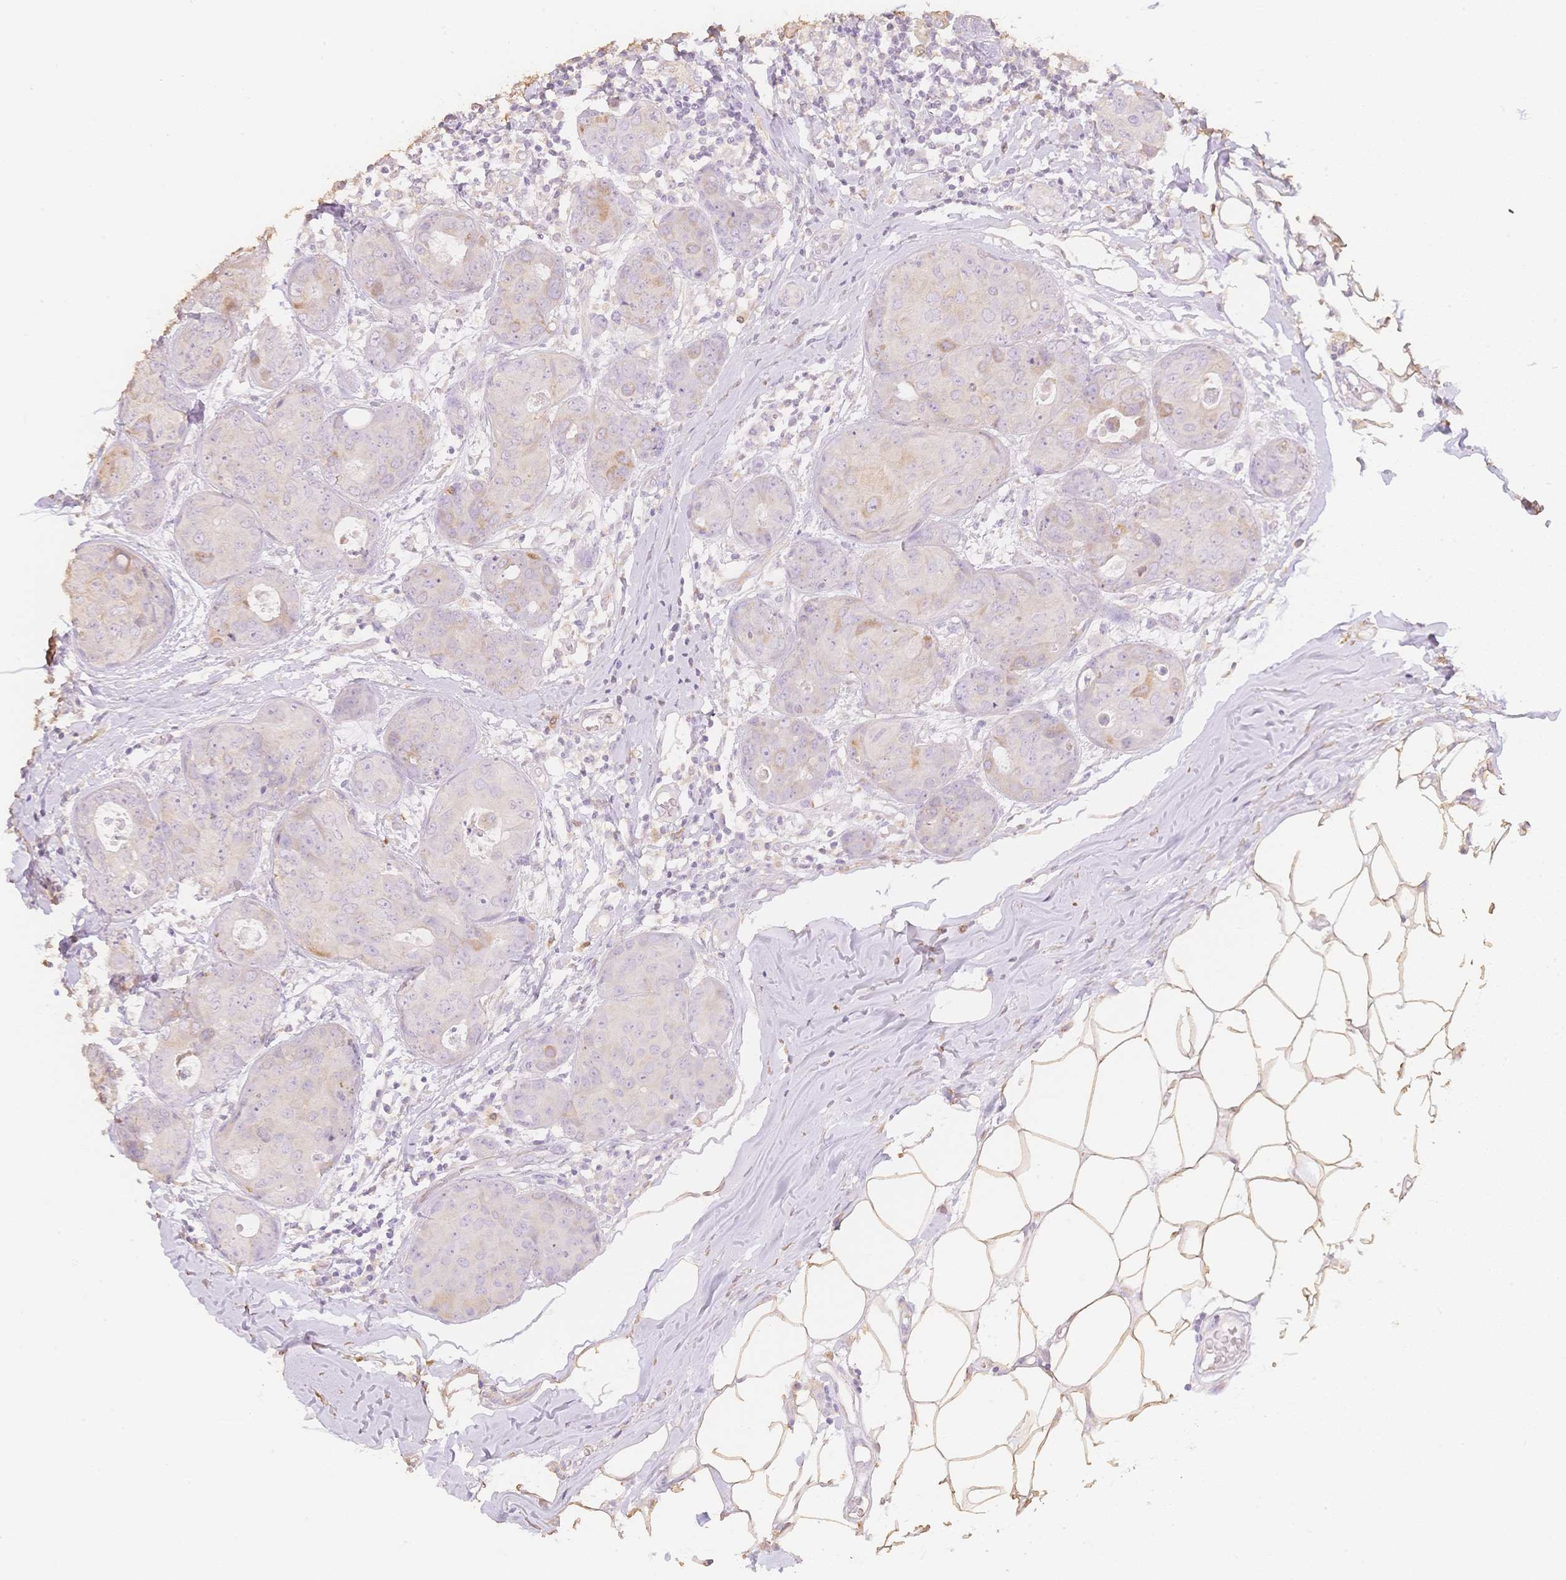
{"staining": {"intensity": "weak", "quantity": "<25%", "location": "cytoplasmic/membranous"}, "tissue": "breast cancer", "cell_type": "Tumor cells", "image_type": "cancer", "snomed": [{"axis": "morphology", "description": "Duct carcinoma"}, {"axis": "topography", "description": "Breast"}], "caption": "Immunohistochemistry of human breast cancer displays no positivity in tumor cells.", "gene": "MBOAT7", "patient": {"sex": "female", "age": 43}}